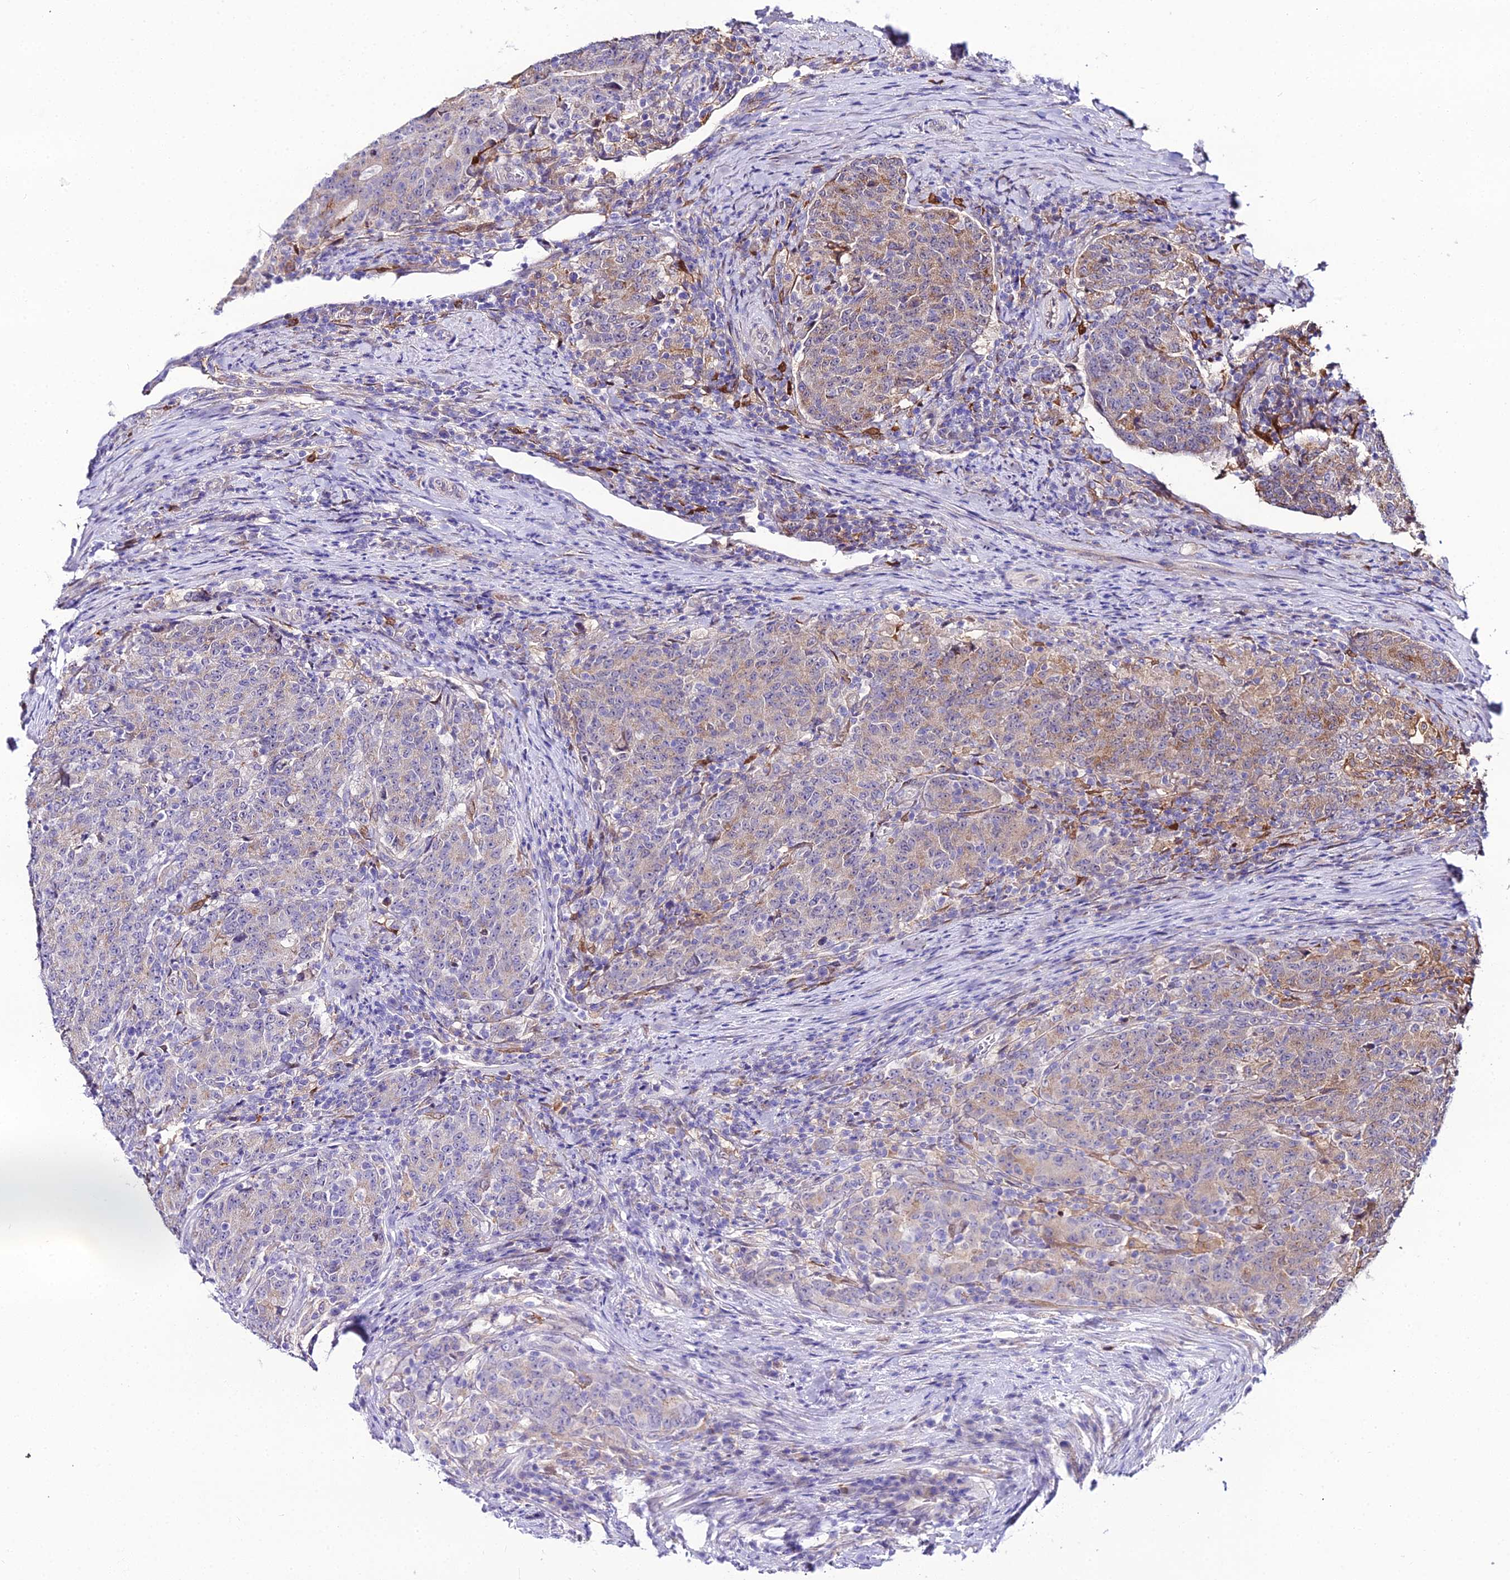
{"staining": {"intensity": "weak", "quantity": "25%-75%", "location": "cytoplasmic/membranous"}, "tissue": "colorectal cancer", "cell_type": "Tumor cells", "image_type": "cancer", "snomed": [{"axis": "morphology", "description": "Adenocarcinoma, NOS"}, {"axis": "topography", "description": "Colon"}], "caption": "Protein analysis of colorectal cancer (adenocarcinoma) tissue exhibits weak cytoplasmic/membranous staining in about 25%-75% of tumor cells.", "gene": "MB21D2", "patient": {"sex": "female", "age": 75}}